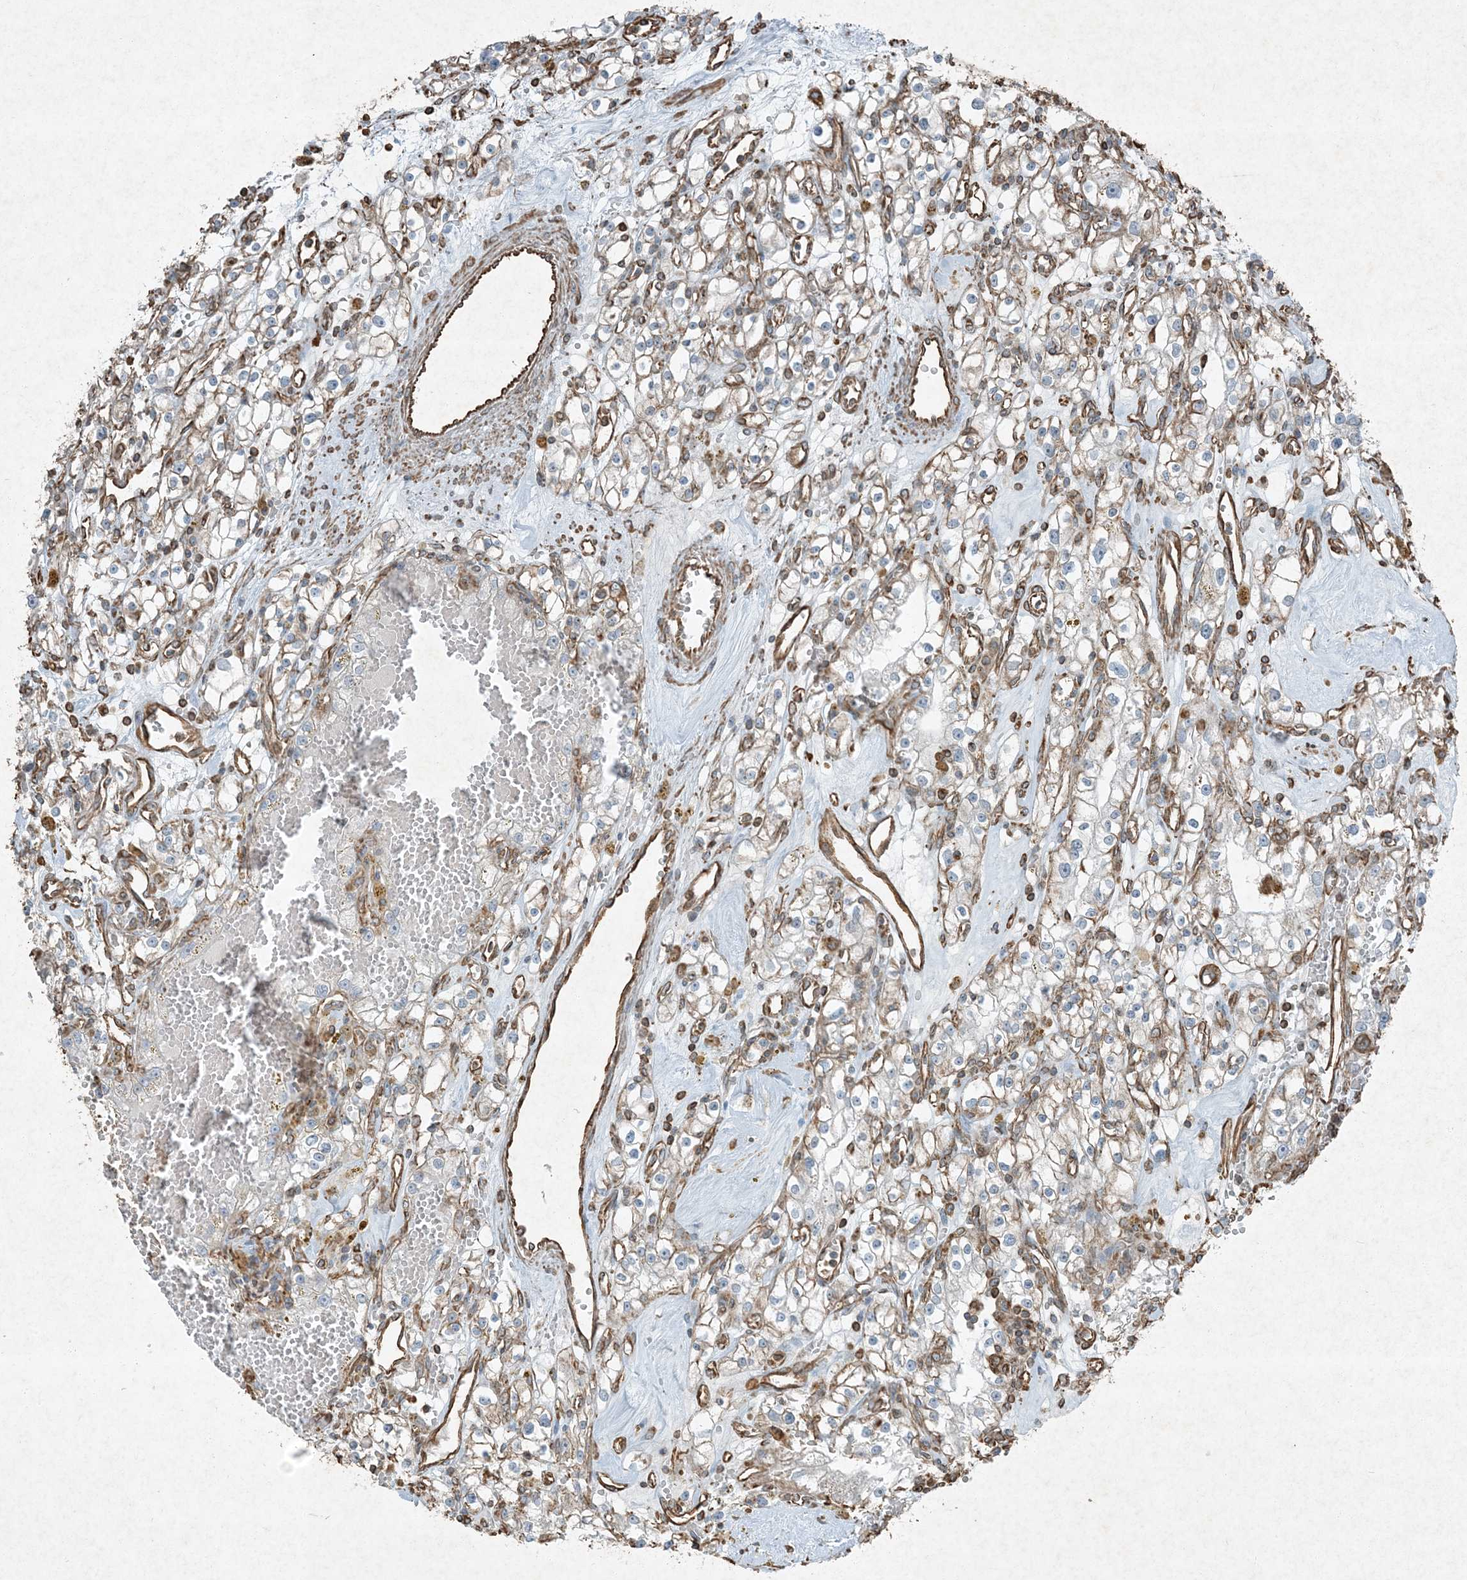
{"staining": {"intensity": "moderate", "quantity": "<25%", "location": "cytoplasmic/membranous"}, "tissue": "renal cancer", "cell_type": "Tumor cells", "image_type": "cancer", "snomed": [{"axis": "morphology", "description": "Adenocarcinoma, NOS"}, {"axis": "topography", "description": "Kidney"}], "caption": "An immunohistochemistry (IHC) micrograph of tumor tissue is shown. Protein staining in brown shows moderate cytoplasmic/membranous positivity in renal cancer within tumor cells.", "gene": "RYK", "patient": {"sex": "male", "age": 56}}